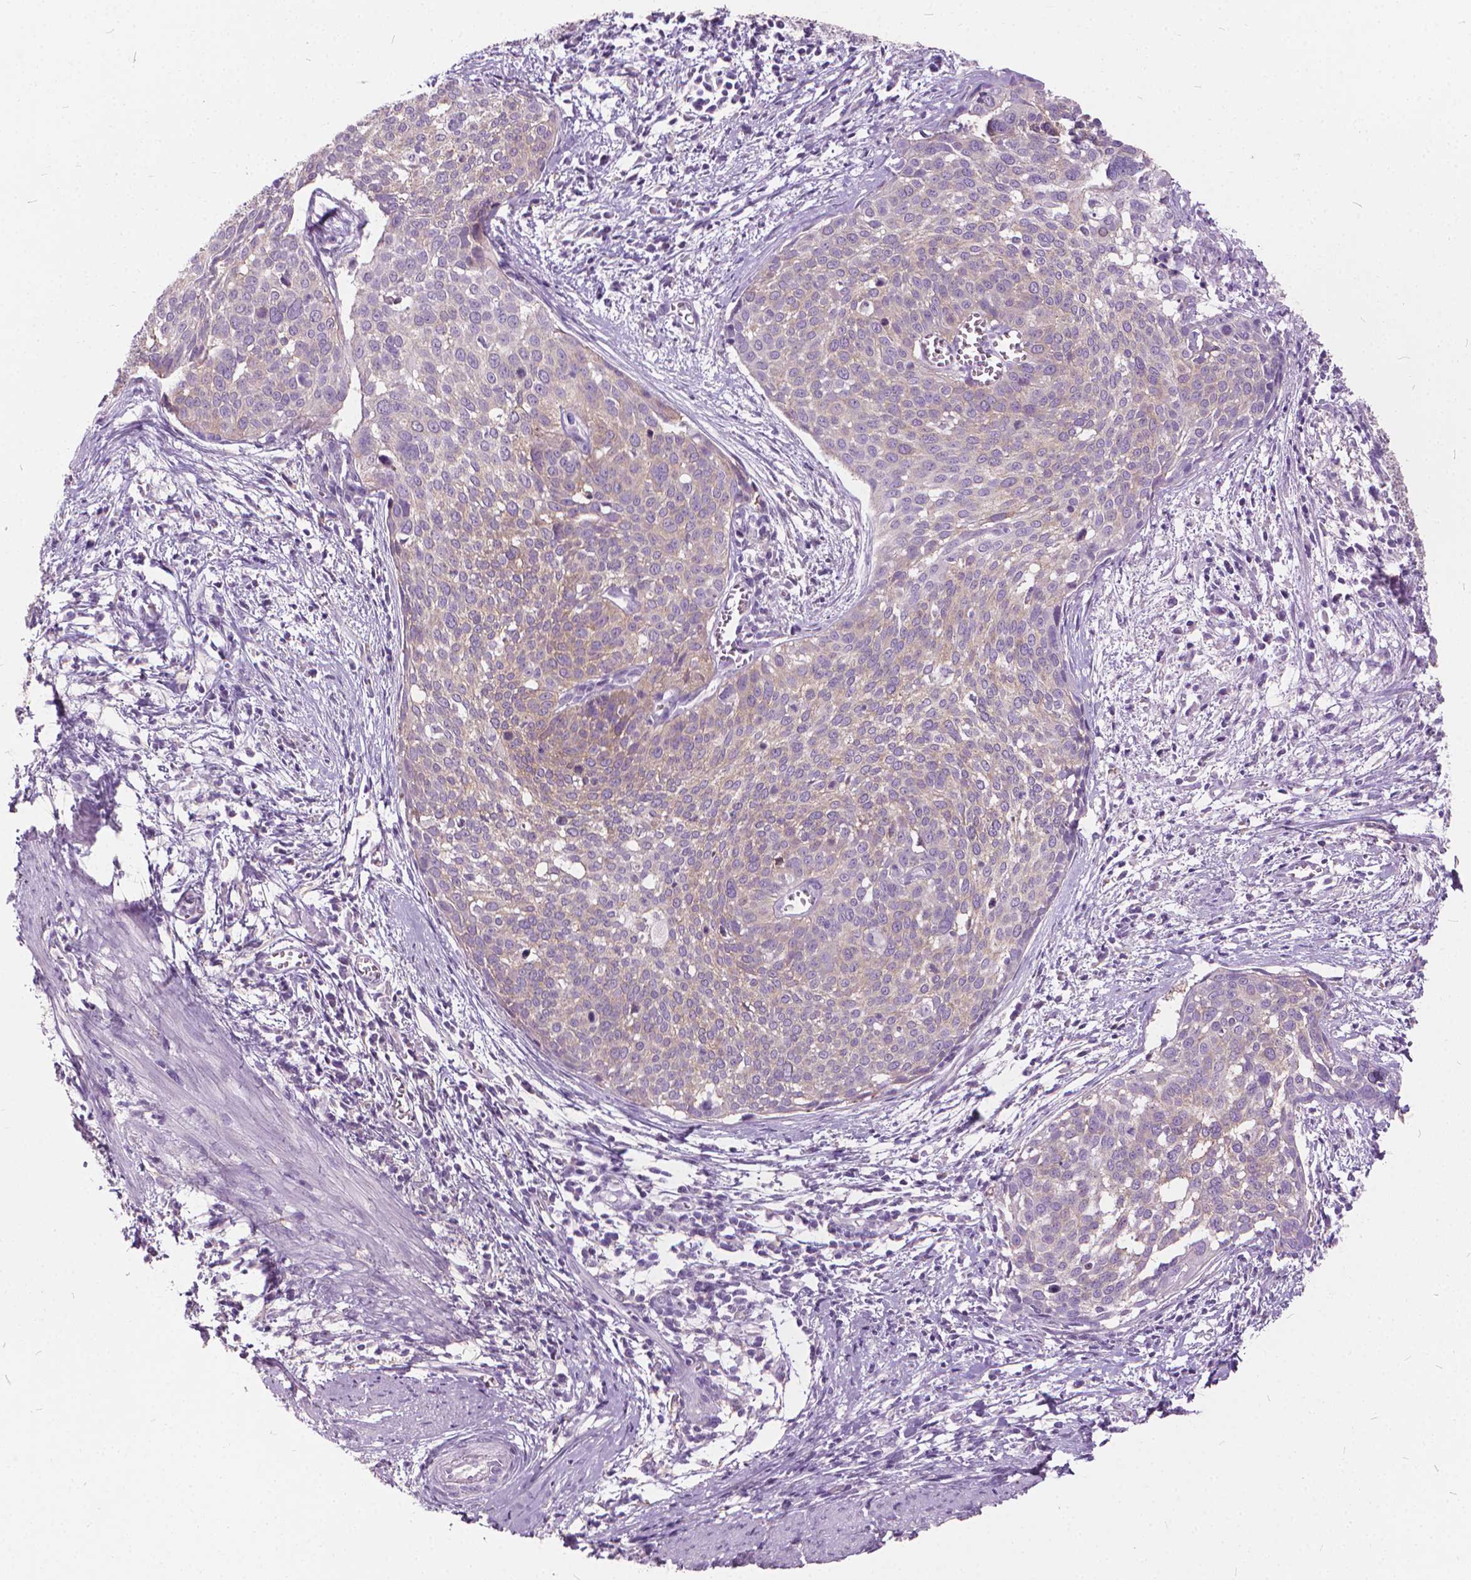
{"staining": {"intensity": "weak", "quantity": "25%-75%", "location": "cytoplasmic/membranous"}, "tissue": "cervical cancer", "cell_type": "Tumor cells", "image_type": "cancer", "snomed": [{"axis": "morphology", "description": "Squamous cell carcinoma, NOS"}, {"axis": "topography", "description": "Cervix"}], "caption": "Immunohistochemistry (IHC) micrograph of squamous cell carcinoma (cervical) stained for a protein (brown), which reveals low levels of weak cytoplasmic/membranous expression in about 25%-75% of tumor cells.", "gene": "DNM1", "patient": {"sex": "female", "age": 39}}